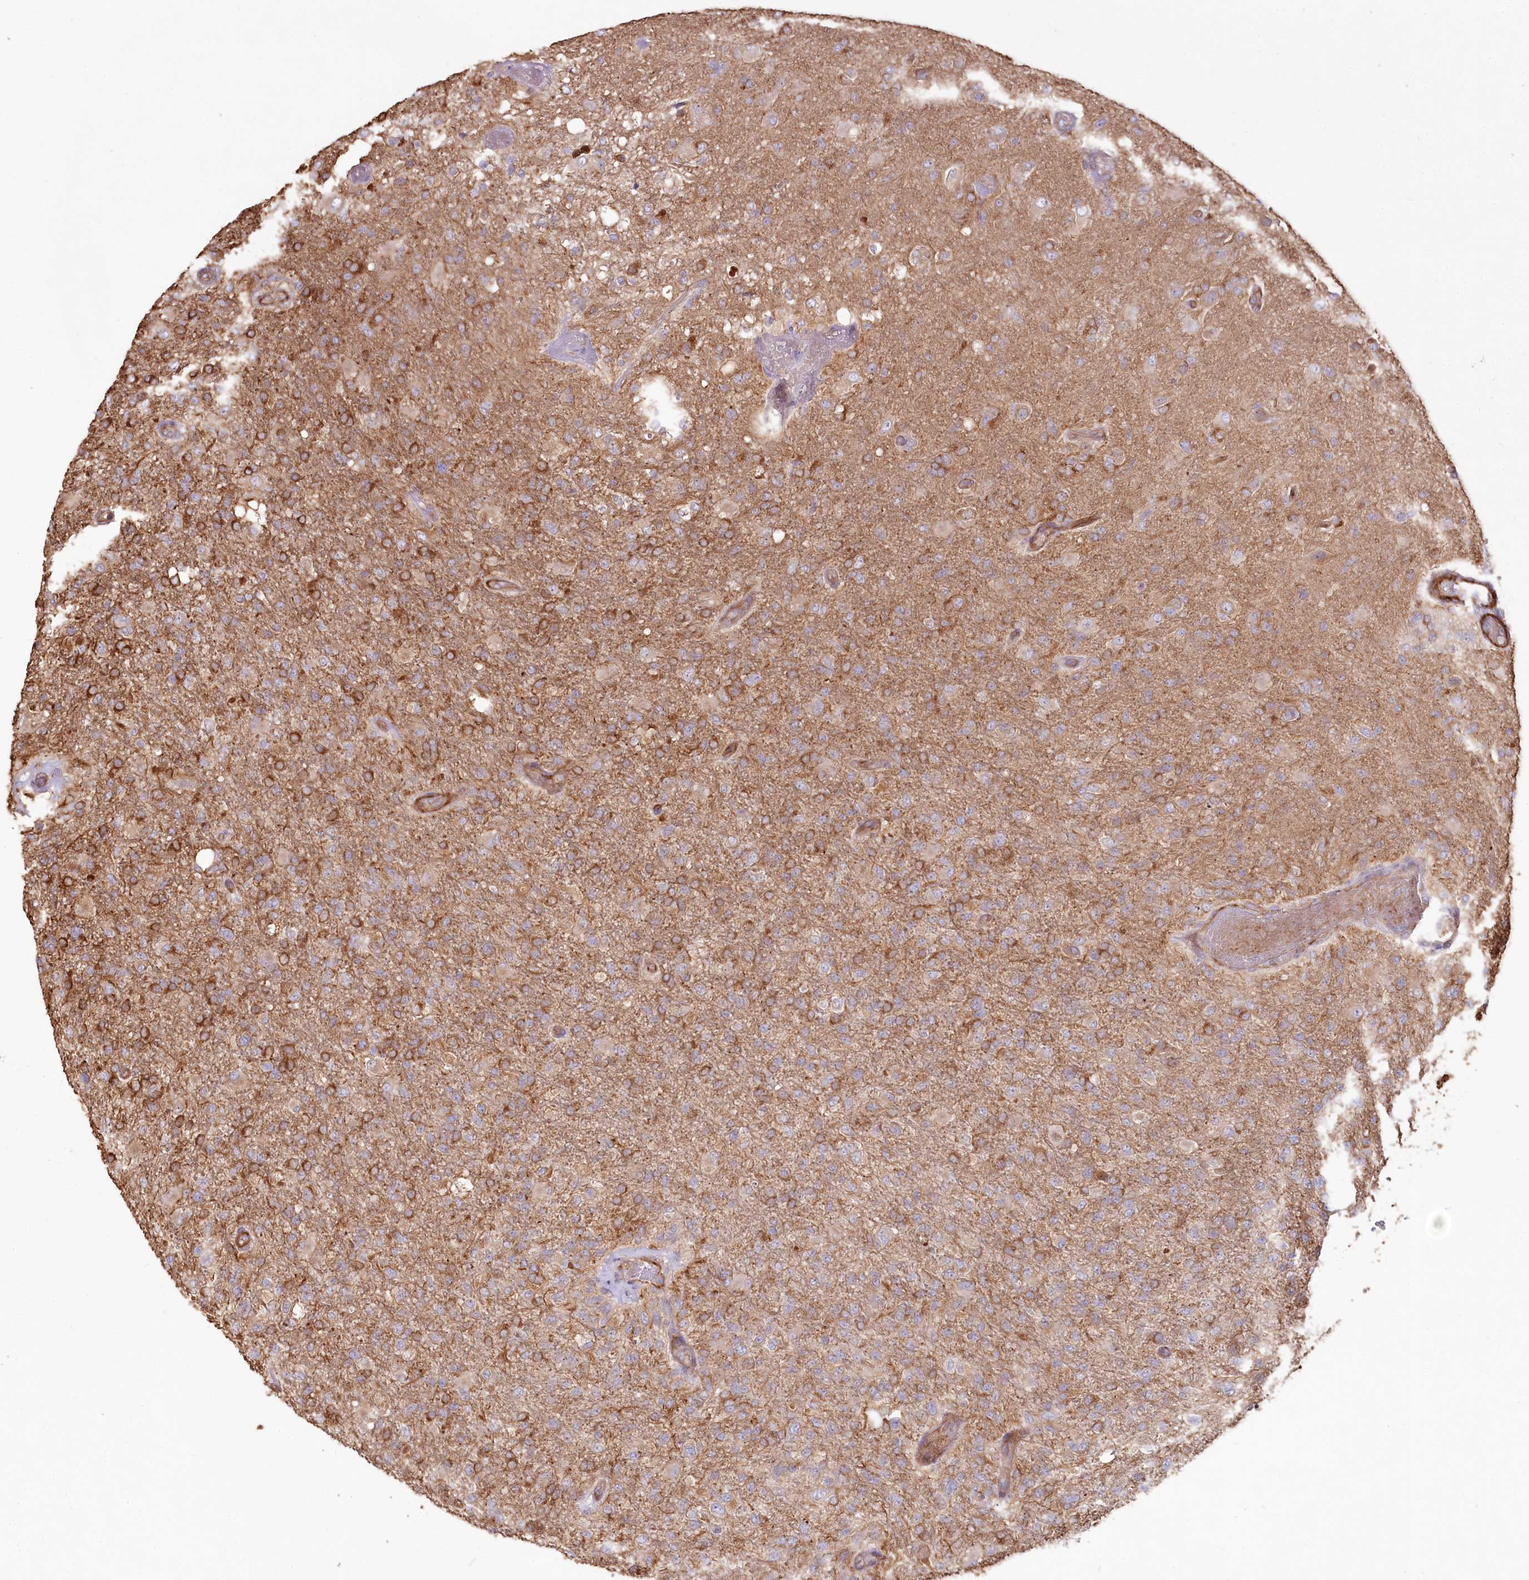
{"staining": {"intensity": "strong", "quantity": "<25%", "location": "cytoplasmic/membranous"}, "tissue": "glioma", "cell_type": "Tumor cells", "image_type": "cancer", "snomed": [{"axis": "morphology", "description": "Glioma, malignant, High grade"}, {"axis": "topography", "description": "Brain"}], "caption": "Immunohistochemical staining of human glioma exhibits strong cytoplasmic/membranous protein positivity in about <25% of tumor cells.", "gene": "SUMF1", "patient": {"sex": "female", "age": 74}}